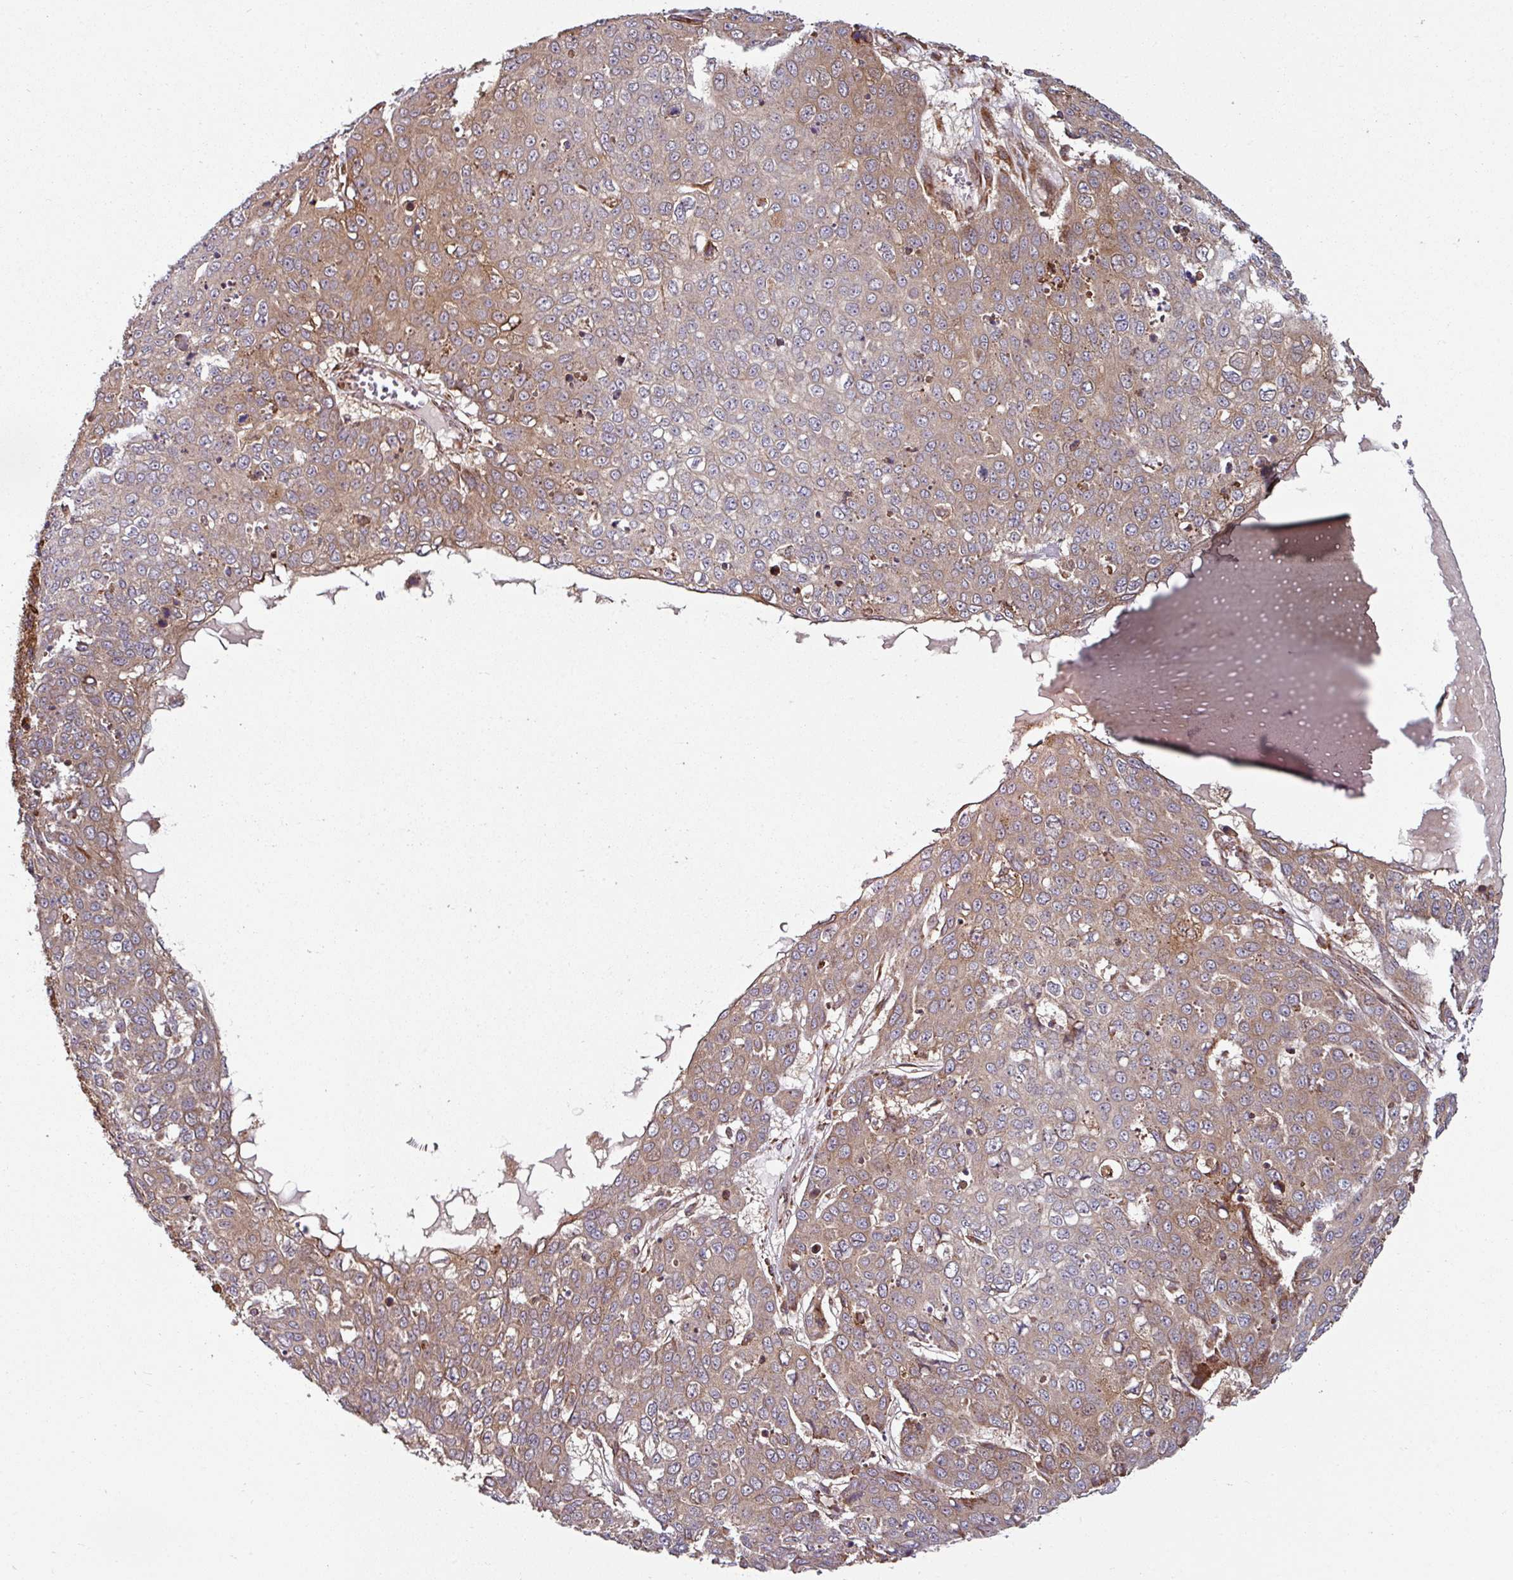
{"staining": {"intensity": "moderate", "quantity": ">75%", "location": "cytoplasmic/membranous"}, "tissue": "skin cancer", "cell_type": "Tumor cells", "image_type": "cancer", "snomed": [{"axis": "morphology", "description": "Squamous cell carcinoma, NOS"}, {"axis": "topography", "description": "Skin"}], "caption": "Immunohistochemical staining of human squamous cell carcinoma (skin) reveals medium levels of moderate cytoplasmic/membranous protein positivity in about >75% of tumor cells.", "gene": "RAB5A", "patient": {"sex": "male", "age": 71}}